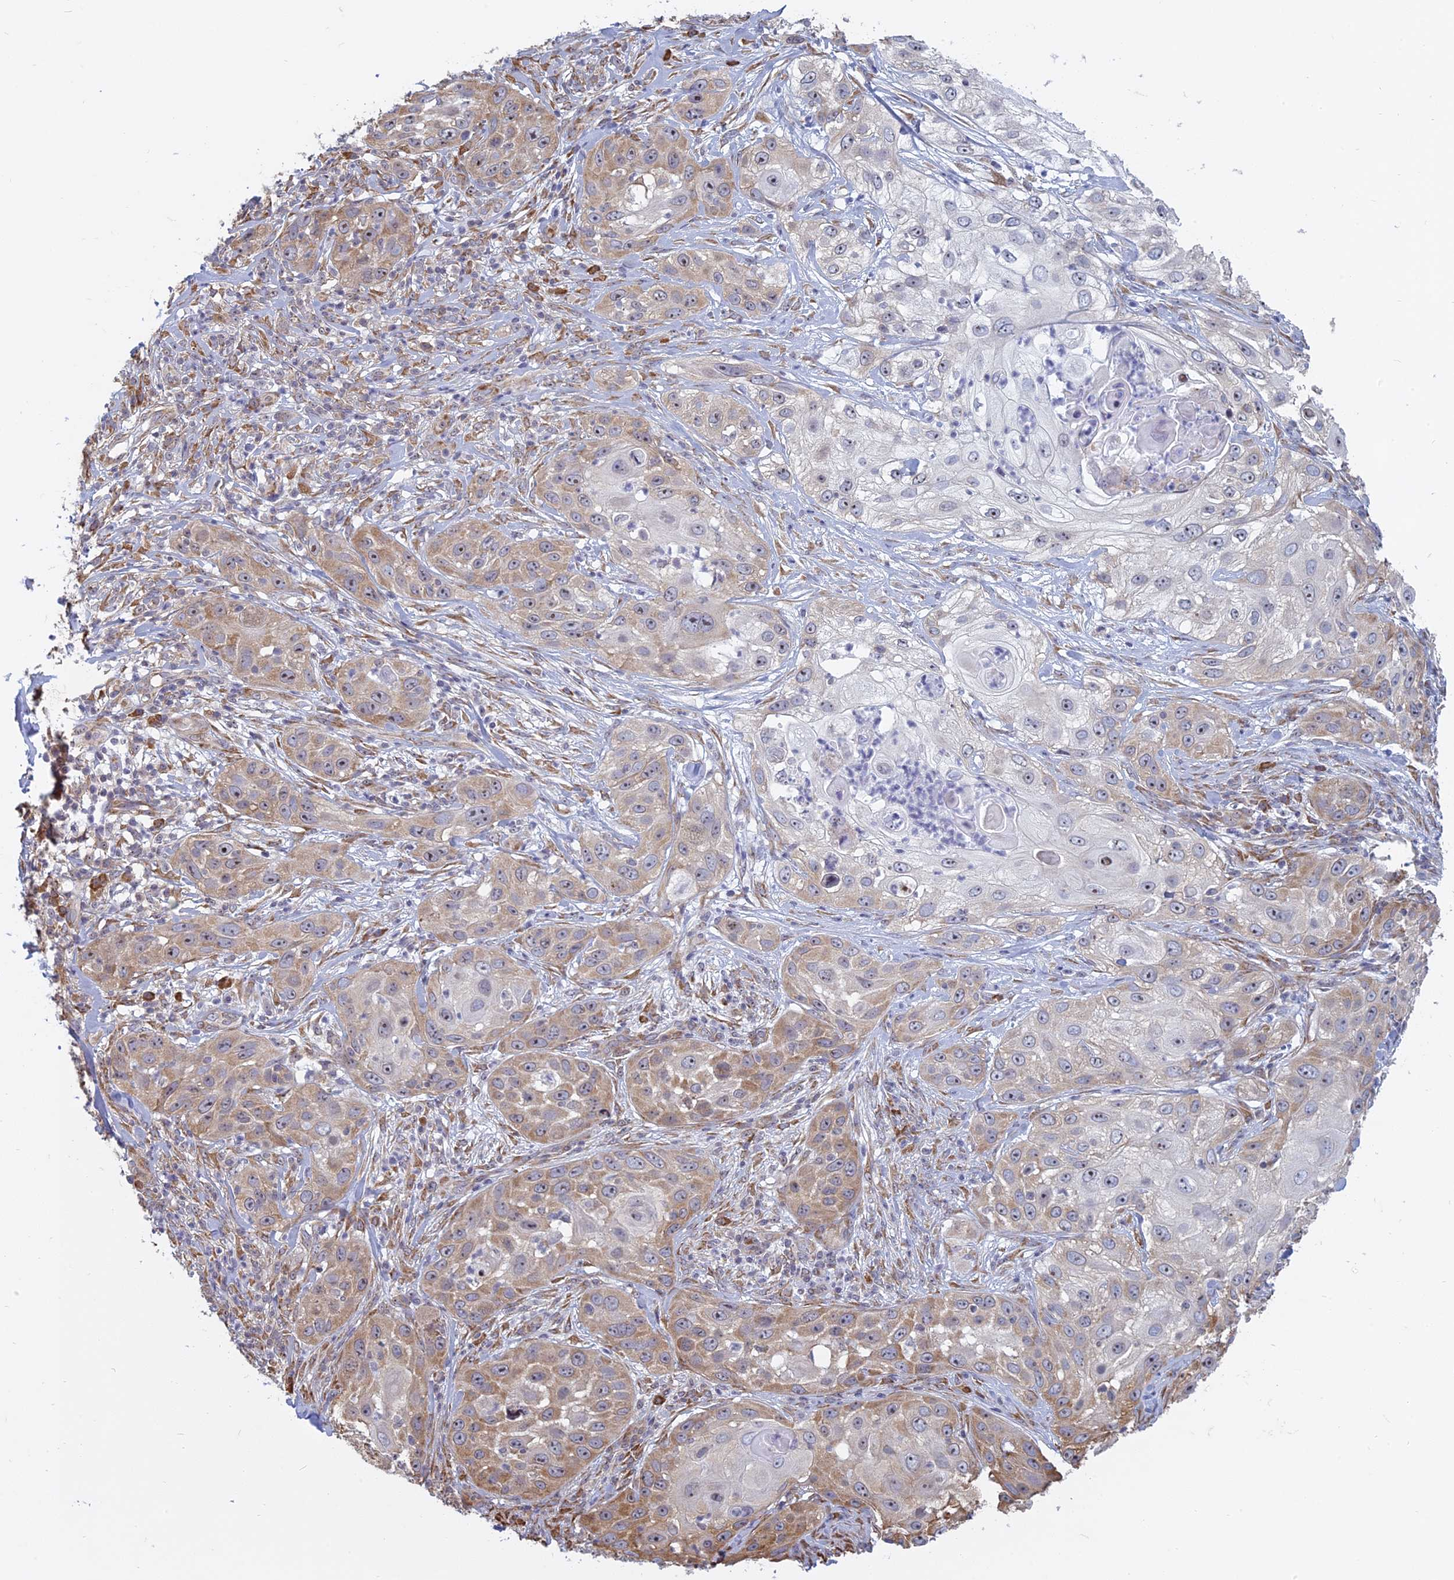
{"staining": {"intensity": "weak", "quantity": "25%-75%", "location": "cytoplasmic/membranous"}, "tissue": "skin cancer", "cell_type": "Tumor cells", "image_type": "cancer", "snomed": [{"axis": "morphology", "description": "Squamous cell carcinoma, NOS"}, {"axis": "topography", "description": "Skin"}], "caption": "Immunohistochemistry photomicrograph of human skin cancer stained for a protein (brown), which demonstrates low levels of weak cytoplasmic/membranous positivity in about 25%-75% of tumor cells.", "gene": "RPS19BP1", "patient": {"sex": "female", "age": 44}}